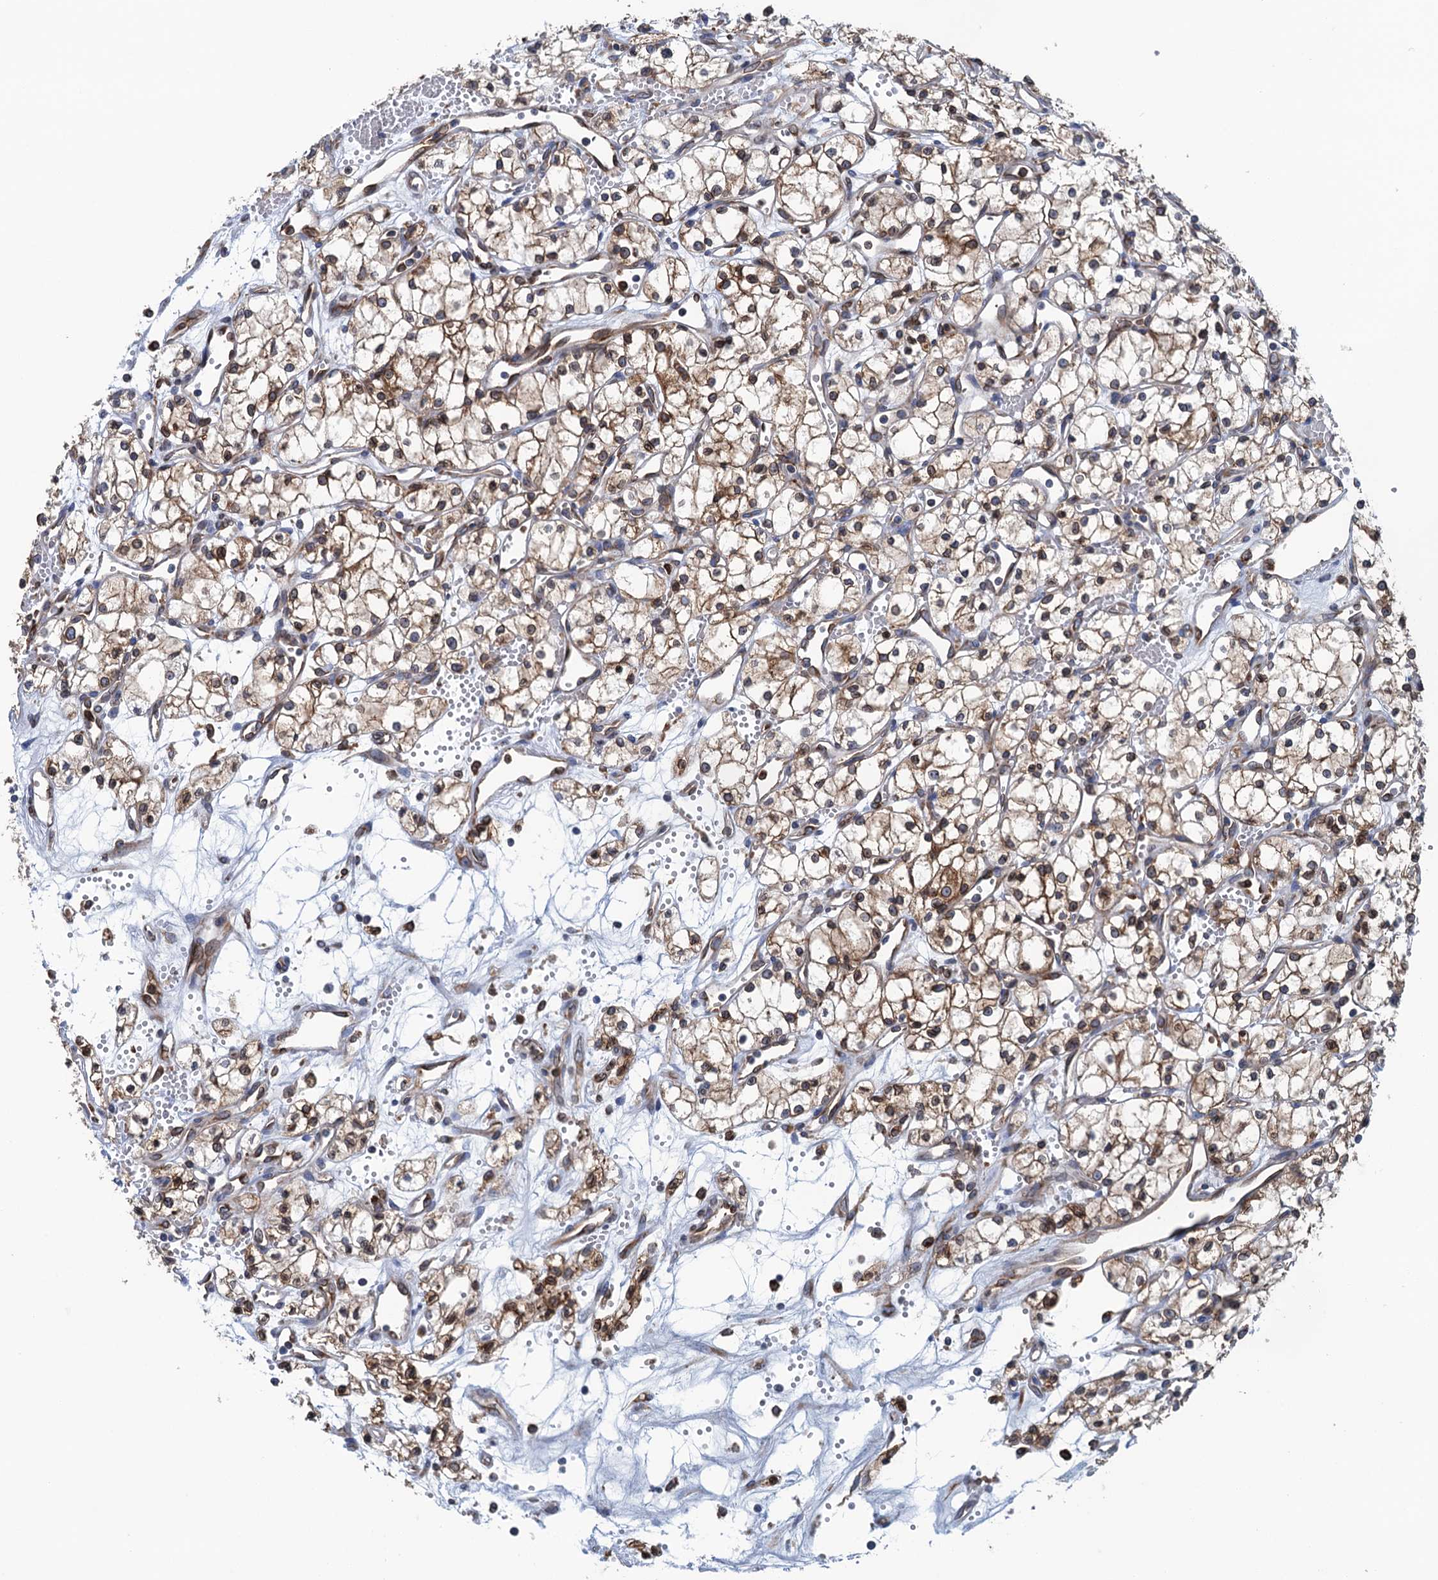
{"staining": {"intensity": "moderate", "quantity": "25%-75%", "location": "cytoplasmic/membranous"}, "tissue": "renal cancer", "cell_type": "Tumor cells", "image_type": "cancer", "snomed": [{"axis": "morphology", "description": "Adenocarcinoma, NOS"}, {"axis": "topography", "description": "Kidney"}], "caption": "Human adenocarcinoma (renal) stained with a protein marker displays moderate staining in tumor cells.", "gene": "TMEM205", "patient": {"sex": "male", "age": 59}}